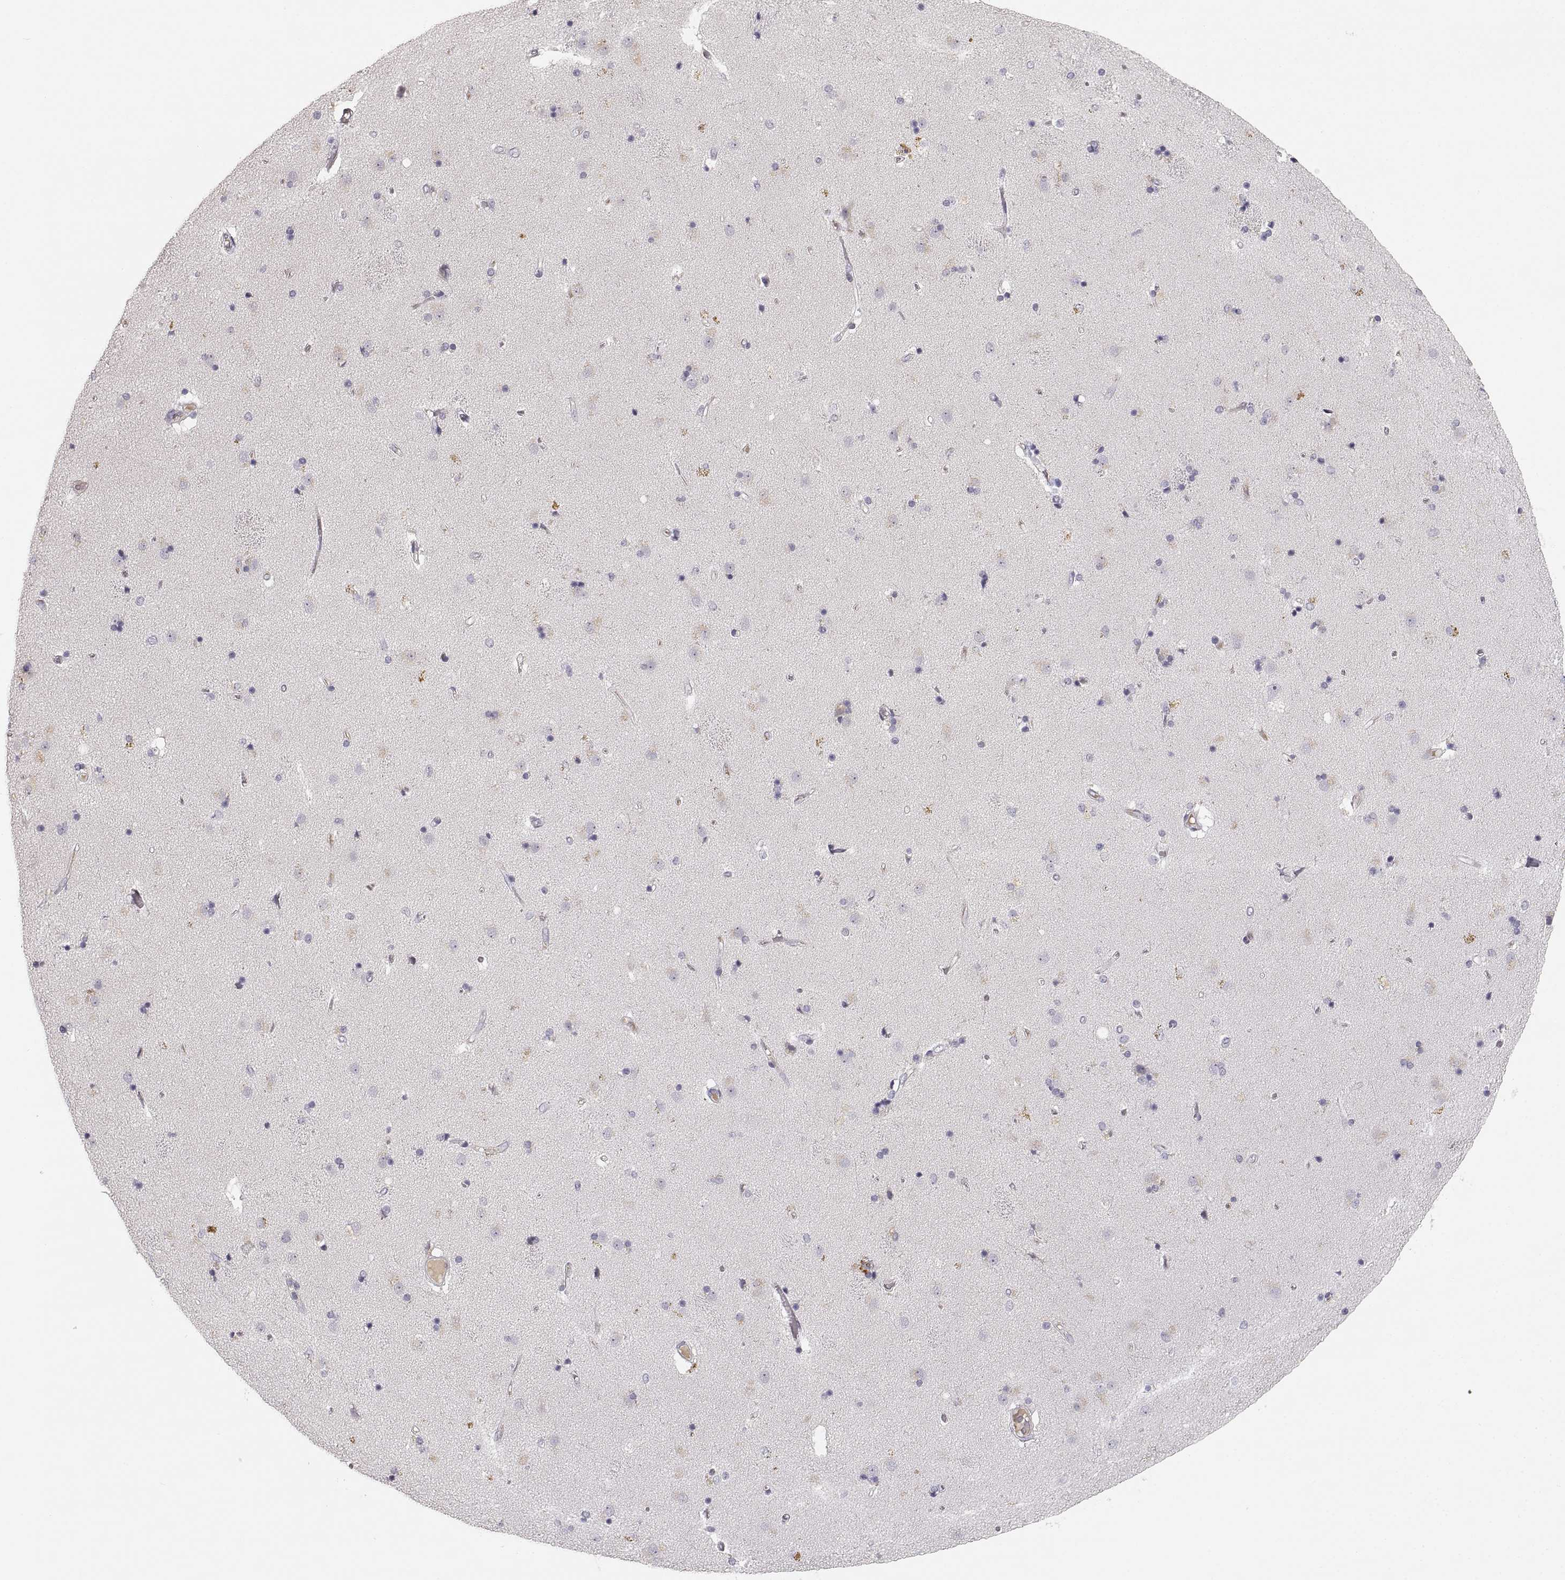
{"staining": {"intensity": "negative", "quantity": "none", "location": "none"}, "tissue": "caudate", "cell_type": "Glial cells", "image_type": "normal", "snomed": [{"axis": "morphology", "description": "Normal tissue, NOS"}, {"axis": "topography", "description": "Lateral ventricle wall"}], "caption": "DAB (3,3'-diaminobenzidine) immunohistochemical staining of benign caudate displays no significant staining in glial cells.", "gene": "RUNDC3A", "patient": {"sex": "female", "age": 71}}